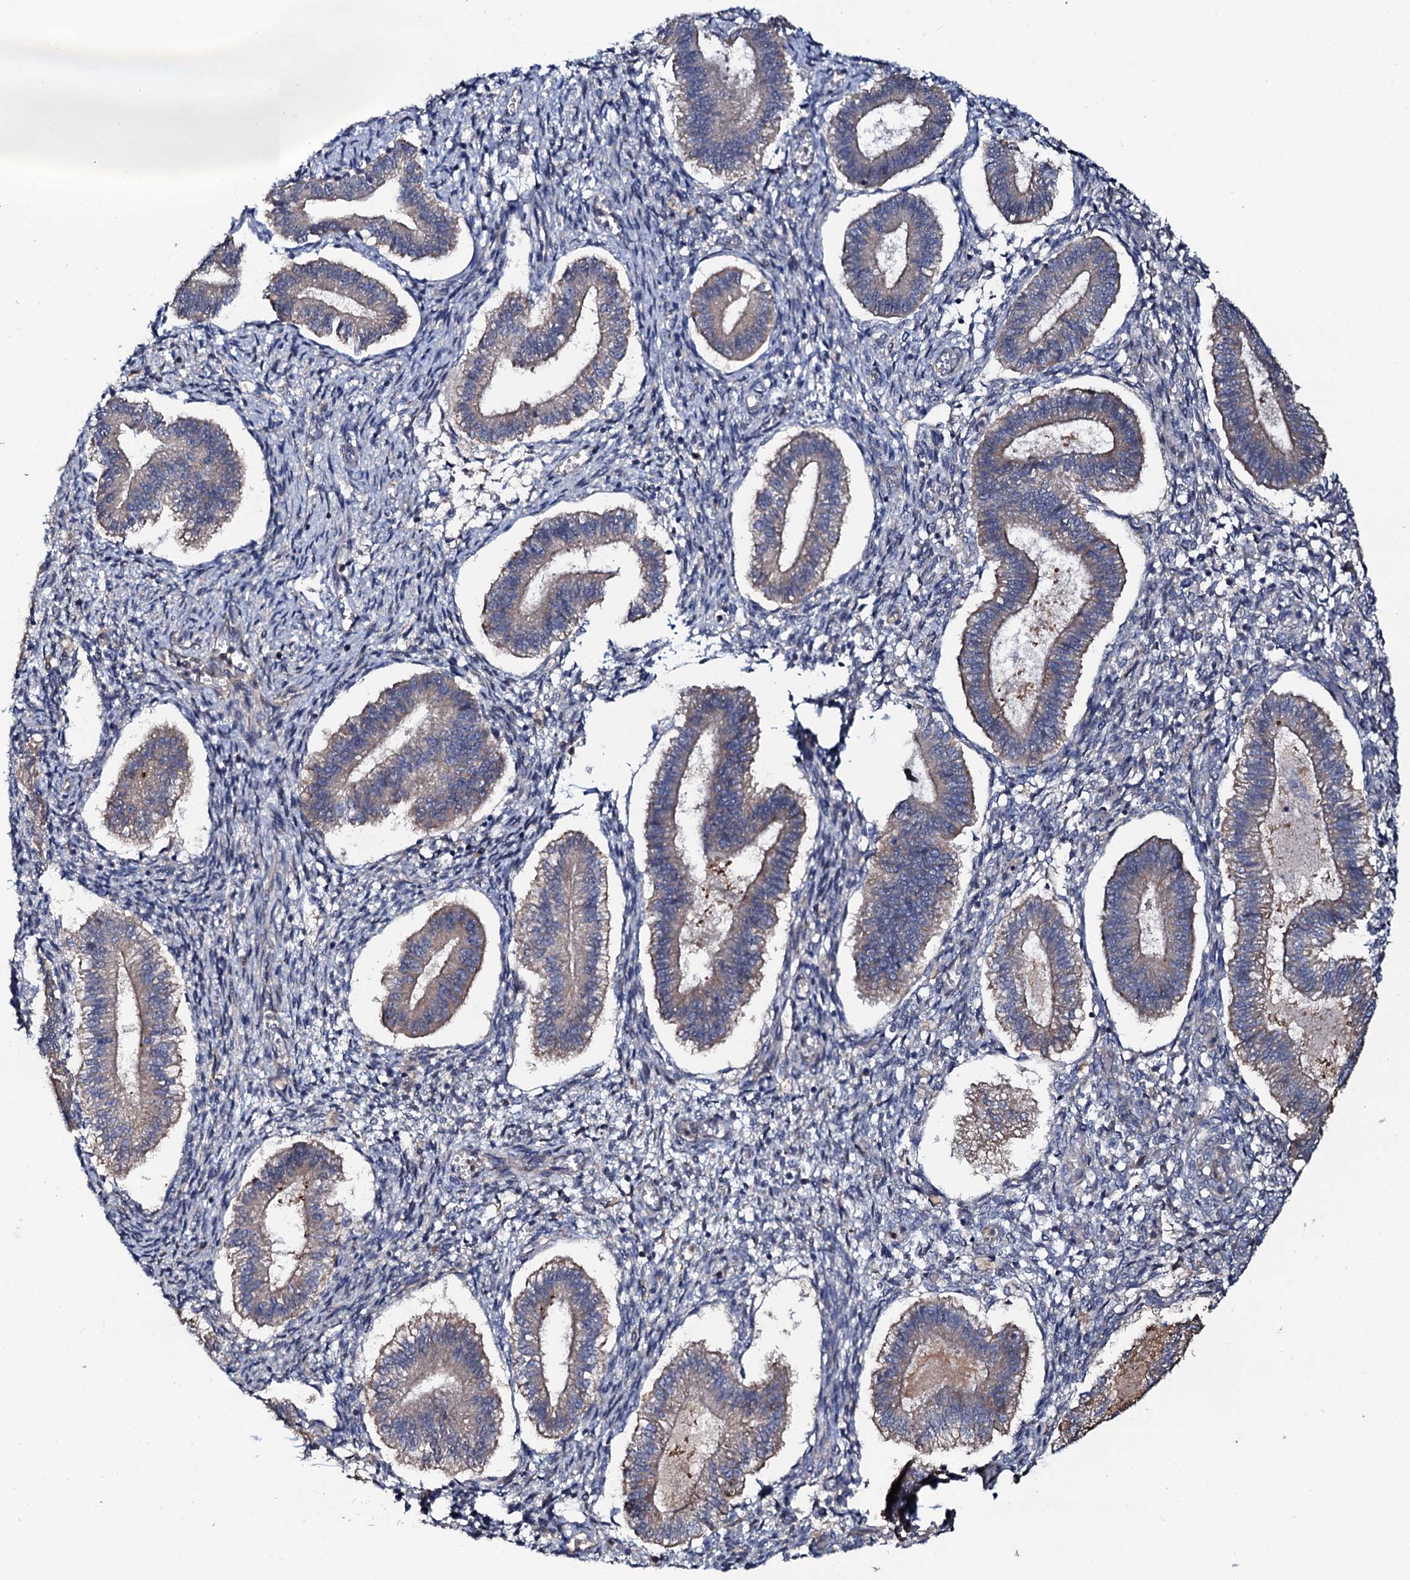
{"staining": {"intensity": "negative", "quantity": "none", "location": "none"}, "tissue": "endometrium", "cell_type": "Cells in endometrial stroma", "image_type": "normal", "snomed": [{"axis": "morphology", "description": "Normal tissue, NOS"}, {"axis": "topography", "description": "Endometrium"}], "caption": "Immunohistochemistry of unremarkable endometrium exhibits no staining in cells in endometrial stroma. (Brightfield microscopy of DAB IHC at high magnification).", "gene": "PPP1R3D", "patient": {"sex": "female", "age": 25}}